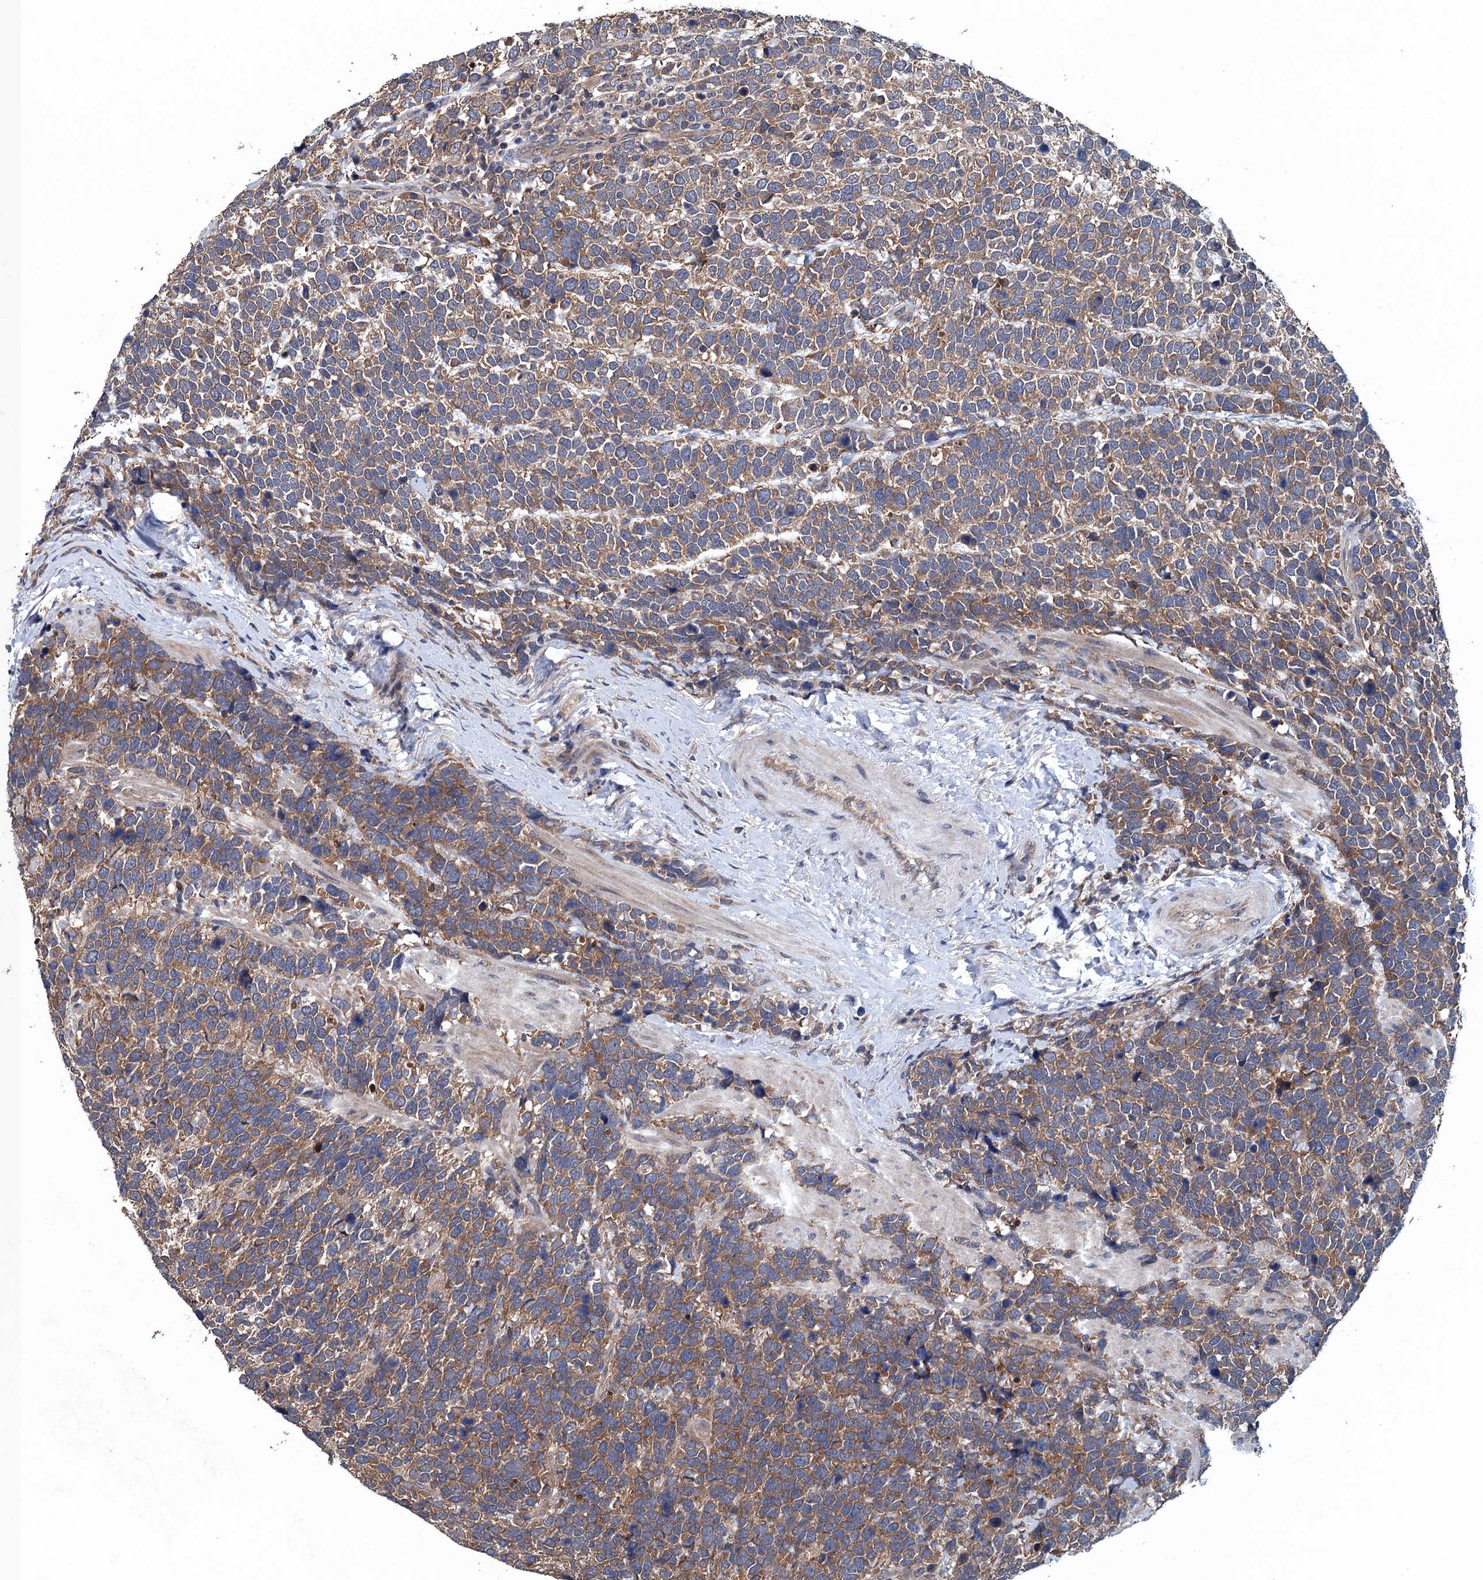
{"staining": {"intensity": "moderate", "quantity": ">75%", "location": "cytoplasmic/membranous"}, "tissue": "urothelial cancer", "cell_type": "Tumor cells", "image_type": "cancer", "snomed": [{"axis": "morphology", "description": "Urothelial carcinoma, High grade"}, {"axis": "topography", "description": "Urinary bladder"}], "caption": "DAB (3,3'-diaminobenzidine) immunohistochemical staining of urothelial cancer shows moderate cytoplasmic/membranous protein positivity in approximately >75% of tumor cells.", "gene": "BLTP3B", "patient": {"sex": "female", "age": 82}}